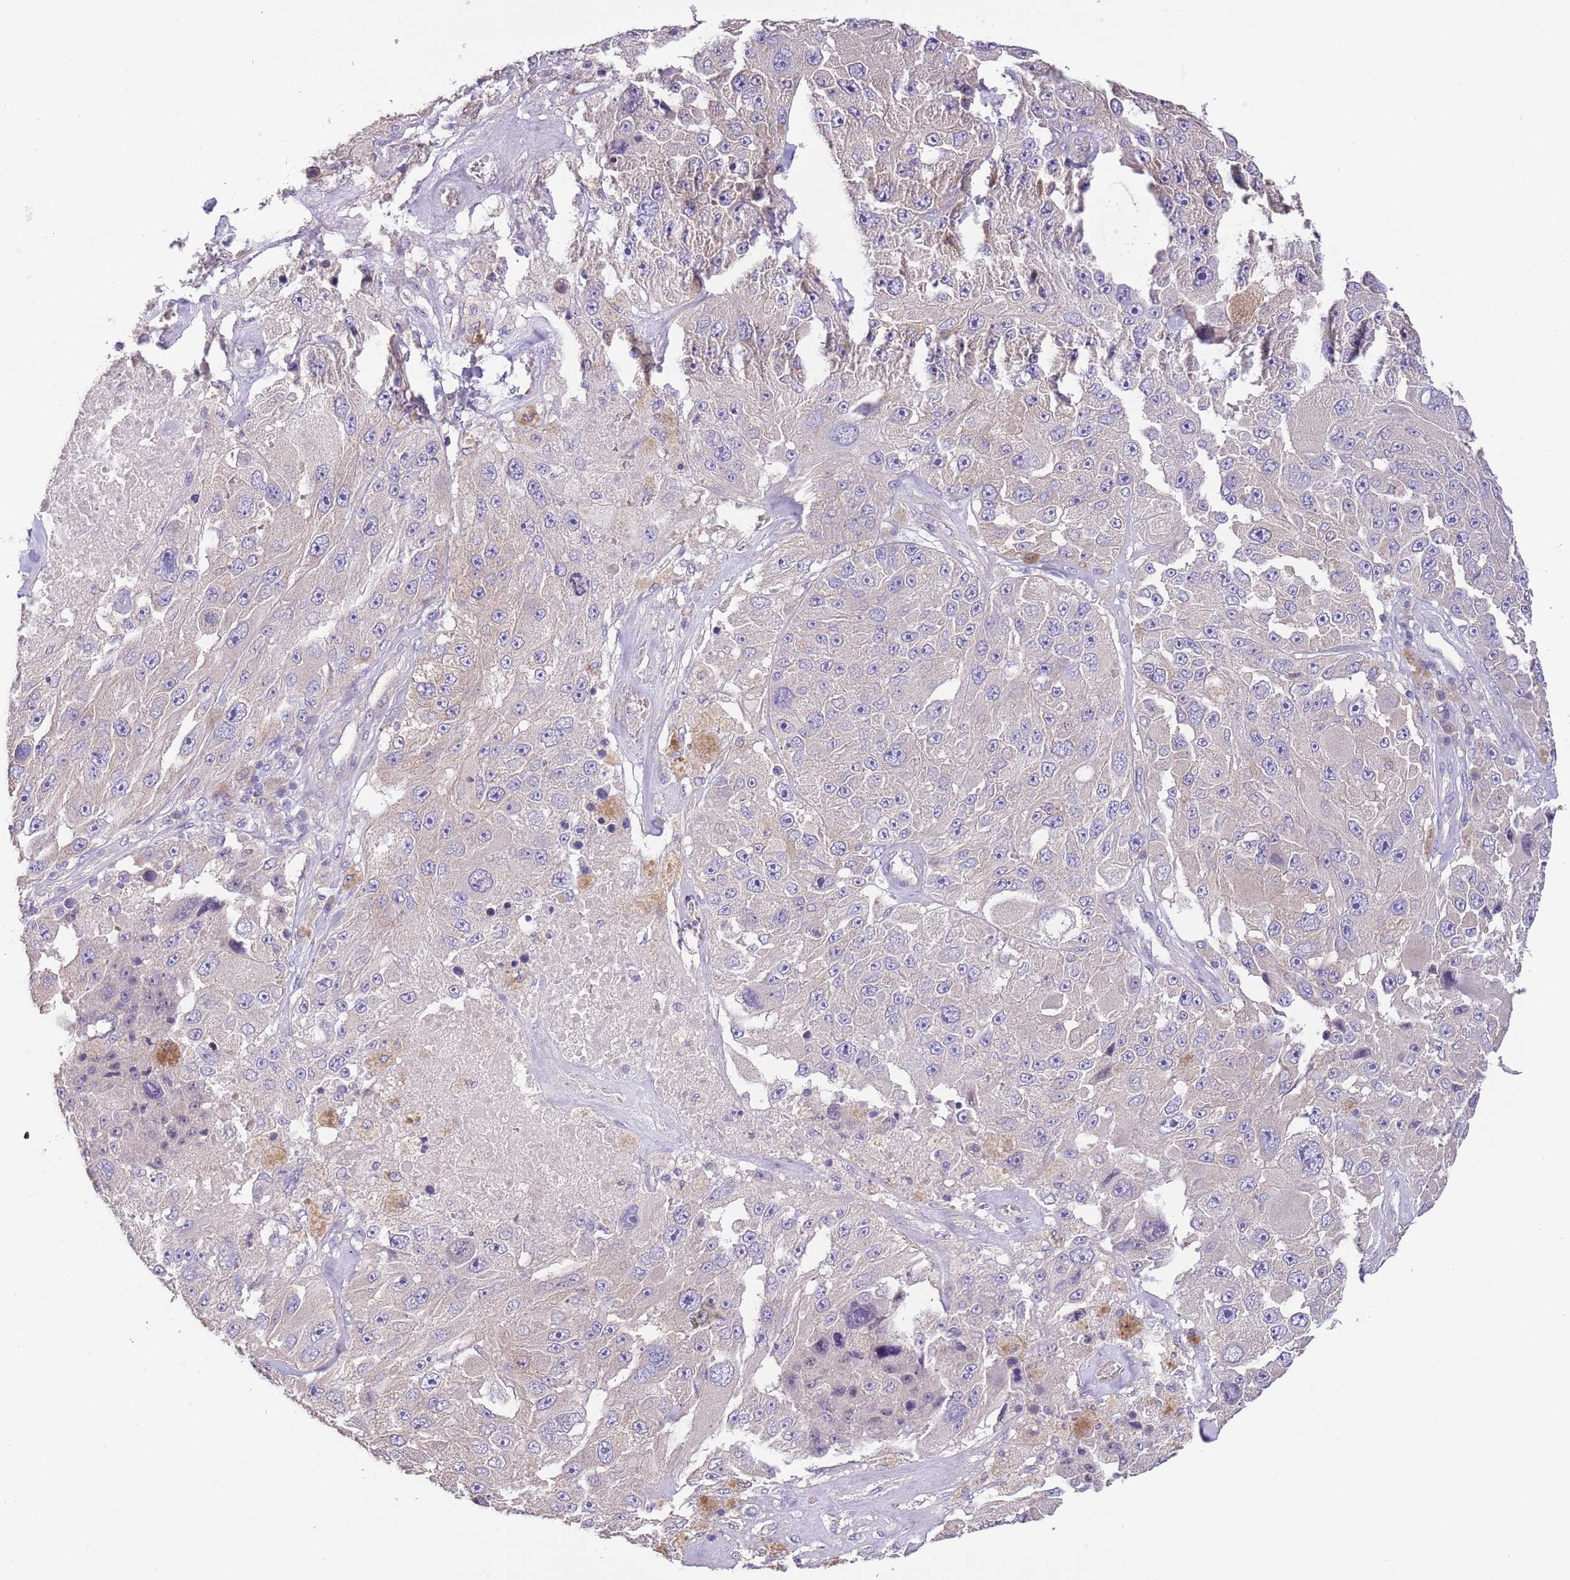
{"staining": {"intensity": "negative", "quantity": "none", "location": "none"}, "tissue": "melanoma", "cell_type": "Tumor cells", "image_type": "cancer", "snomed": [{"axis": "morphology", "description": "Malignant melanoma, Metastatic site"}, {"axis": "topography", "description": "Lymph node"}], "caption": "Melanoma was stained to show a protein in brown. There is no significant expression in tumor cells.", "gene": "ZNF658", "patient": {"sex": "male", "age": 62}}